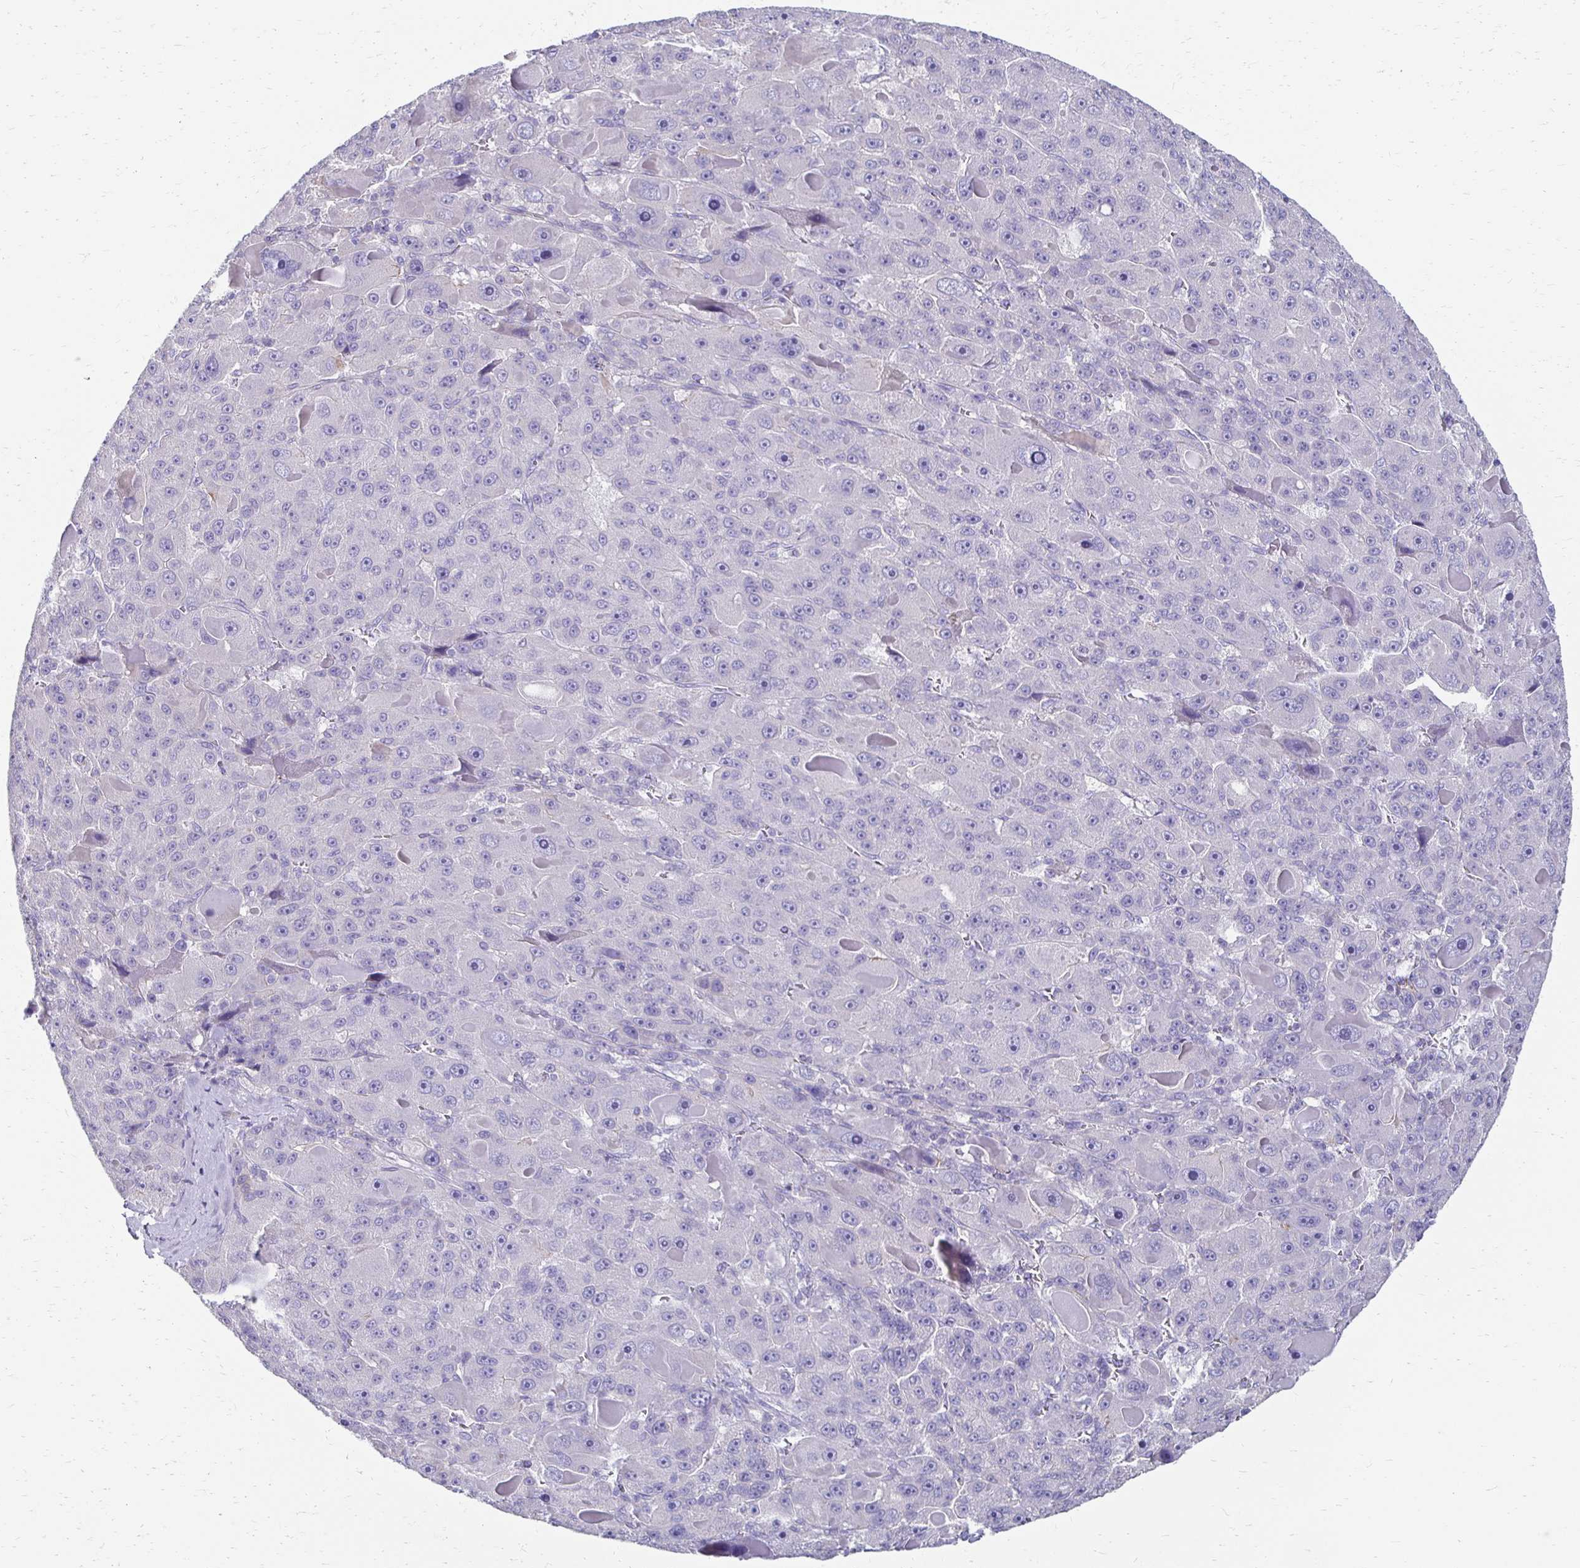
{"staining": {"intensity": "negative", "quantity": "none", "location": "none"}, "tissue": "liver cancer", "cell_type": "Tumor cells", "image_type": "cancer", "snomed": [{"axis": "morphology", "description": "Carcinoma, Hepatocellular, NOS"}, {"axis": "topography", "description": "Liver"}], "caption": "Tumor cells are negative for protein expression in human liver cancer (hepatocellular carcinoma).", "gene": "AKAP6", "patient": {"sex": "male", "age": 76}}